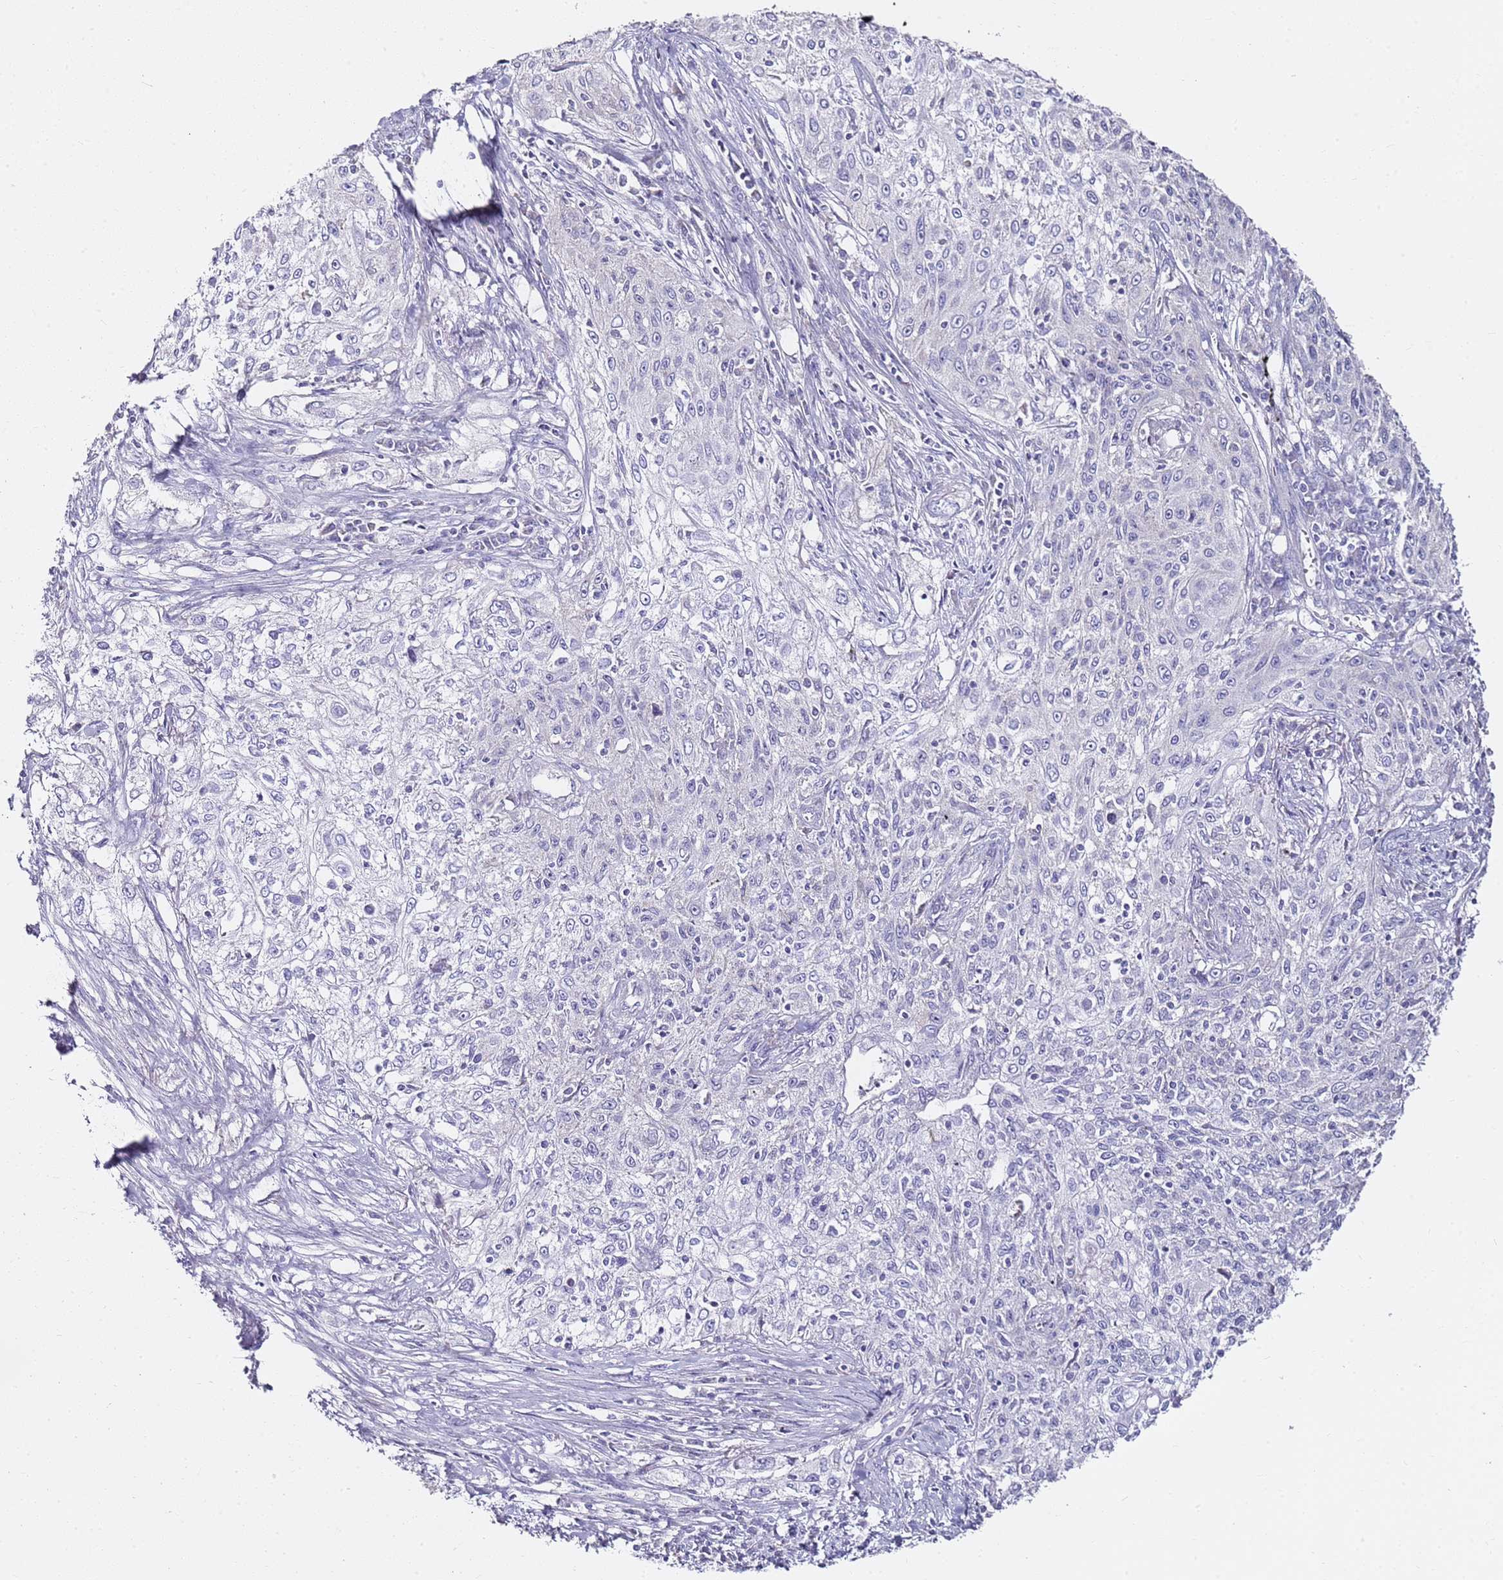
{"staining": {"intensity": "negative", "quantity": "none", "location": "none"}, "tissue": "lung cancer", "cell_type": "Tumor cells", "image_type": "cancer", "snomed": [{"axis": "morphology", "description": "Squamous cell carcinoma, NOS"}, {"axis": "topography", "description": "Lung"}], "caption": "A photomicrograph of human squamous cell carcinoma (lung) is negative for staining in tumor cells.", "gene": "MYBPC3", "patient": {"sex": "female", "age": 69}}